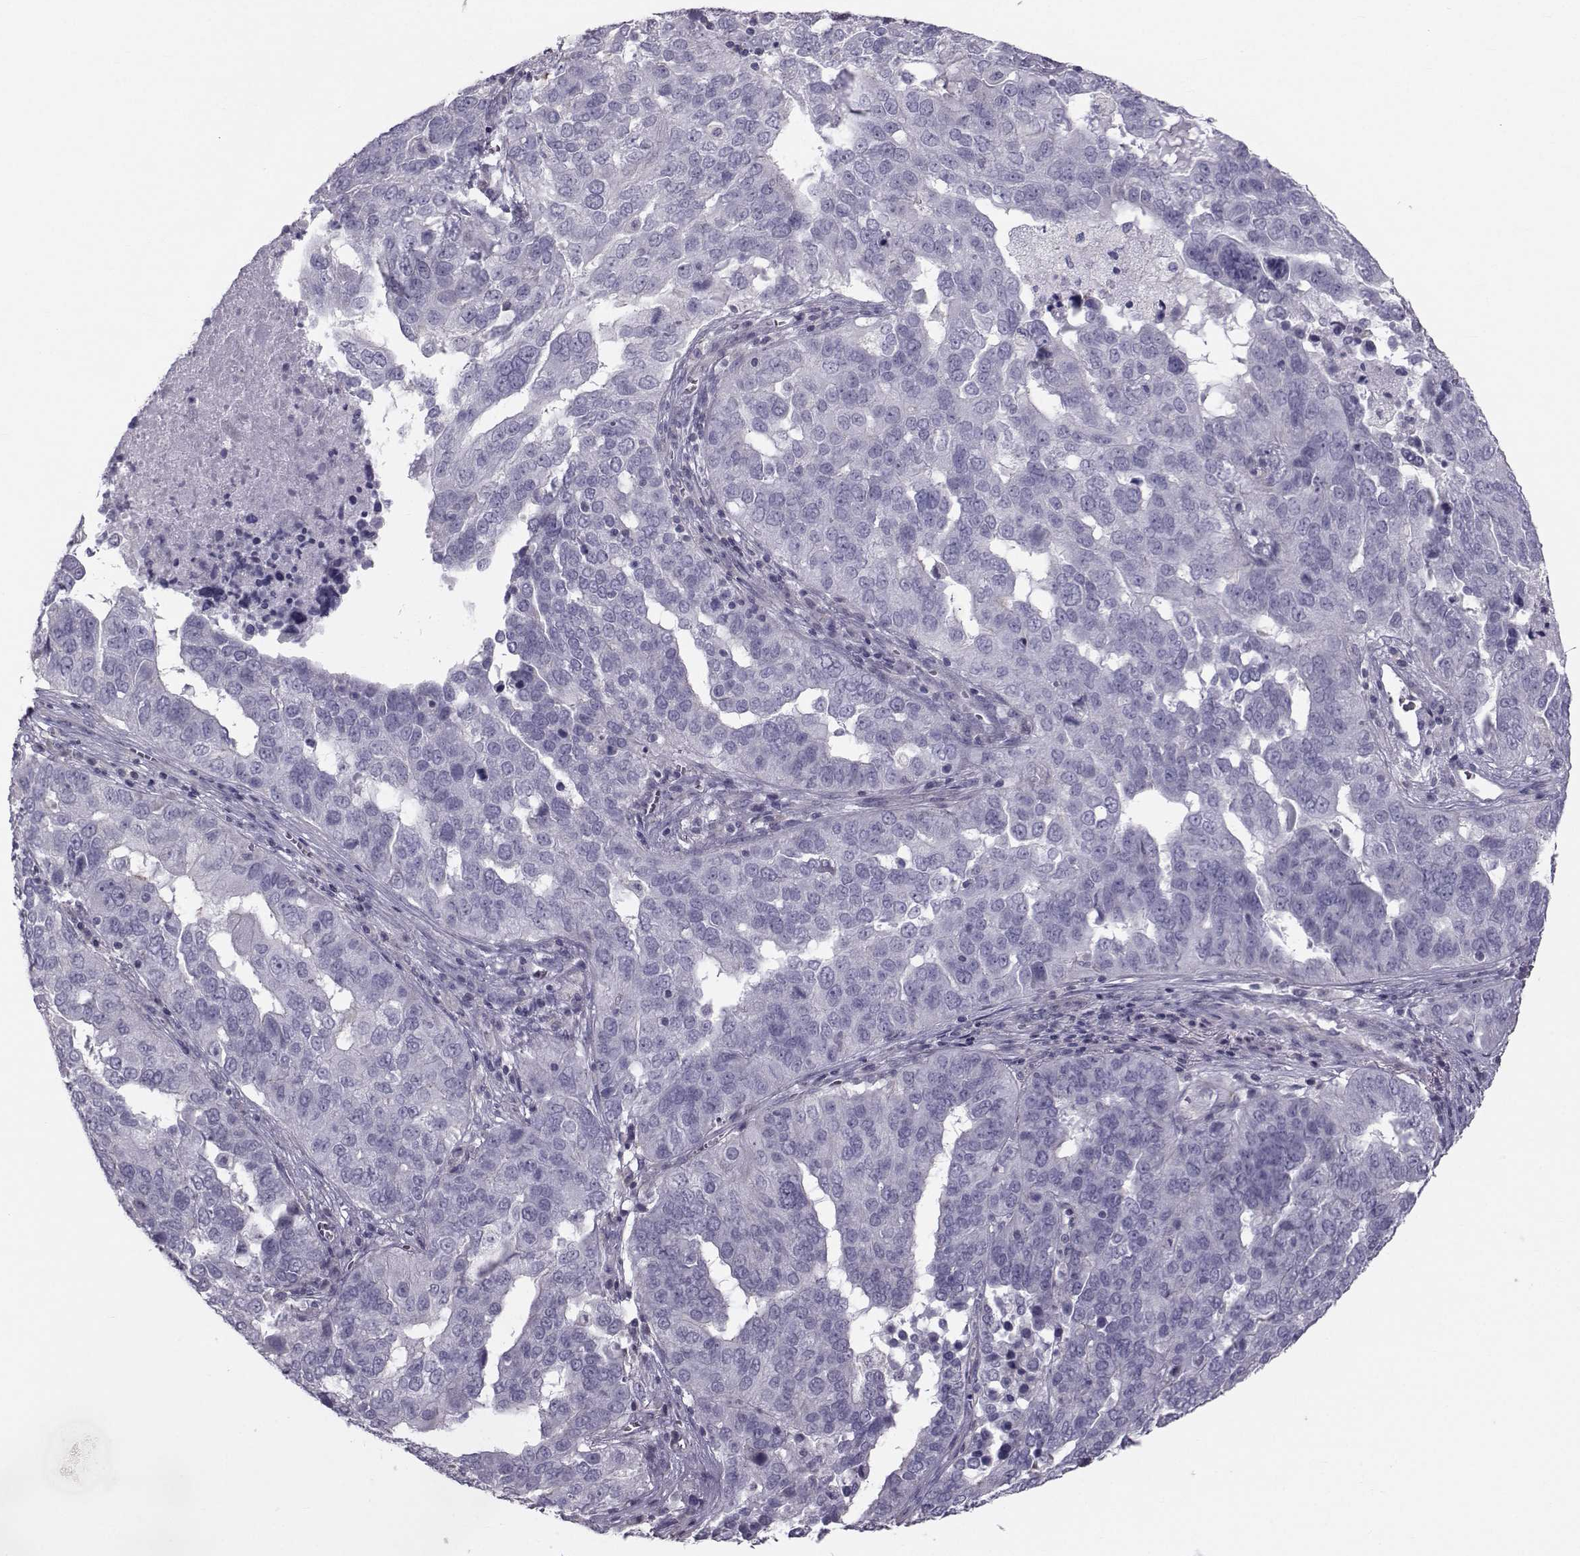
{"staining": {"intensity": "negative", "quantity": "none", "location": "none"}, "tissue": "ovarian cancer", "cell_type": "Tumor cells", "image_type": "cancer", "snomed": [{"axis": "morphology", "description": "Carcinoma, endometroid"}, {"axis": "topography", "description": "Soft tissue"}, {"axis": "topography", "description": "Ovary"}], "caption": "There is no significant positivity in tumor cells of endometroid carcinoma (ovarian).", "gene": "GARIN3", "patient": {"sex": "female", "age": 52}}